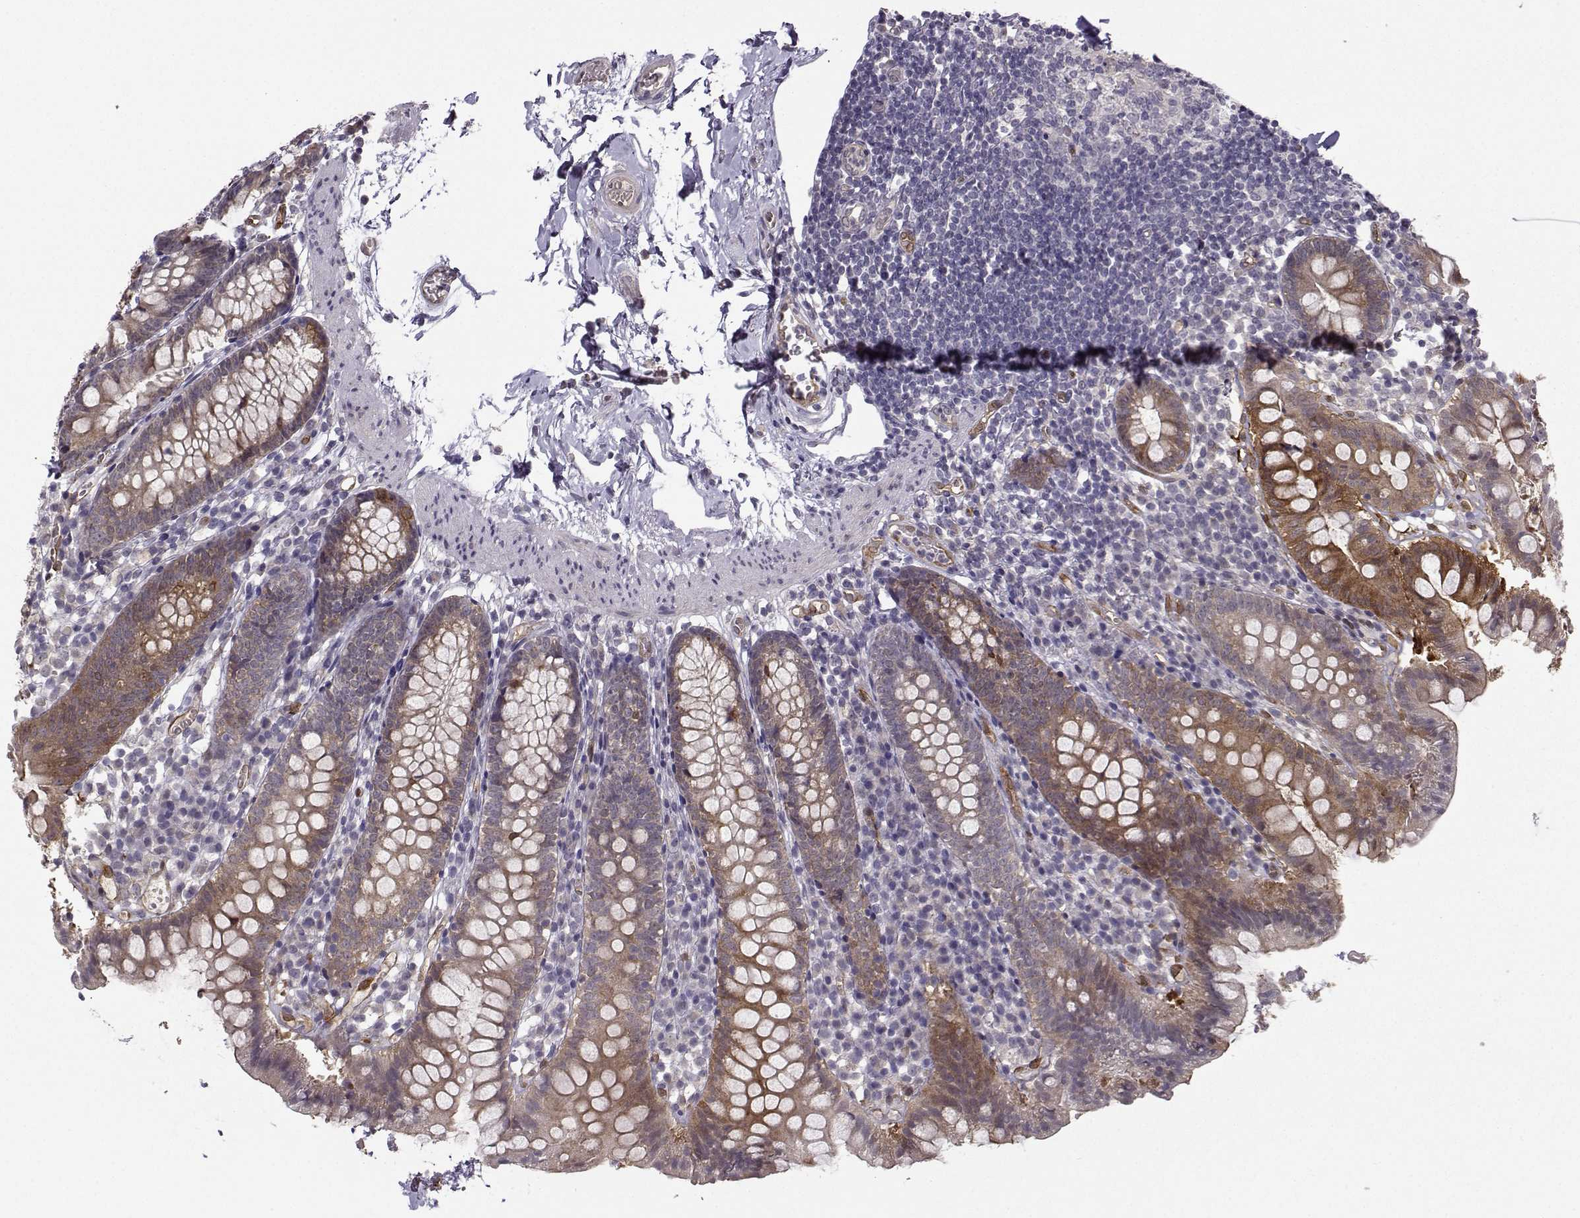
{"staining": {"intensity": "strong", "quantity": "25%-75%", "location": "cytoplasmic/membranous"}, "tissue": "small intestine", "cell_type": "Glandular cells", "image_type": "normal", "snomed": [{"axis": "morphology", "description": "Normal tissue, NOS"}, {"axis": "topography", "description": "Small intestine"}], "caption": "Immunohistochemistry (IHC) image of normal human small intestine stained for a protein (brown), which shows high levels of strong cytoplasmic/membranous positivity in about 25%-75% of glandular cells.", "gene": "NQO1", "patient": {"sex": "female", "age": 90}}